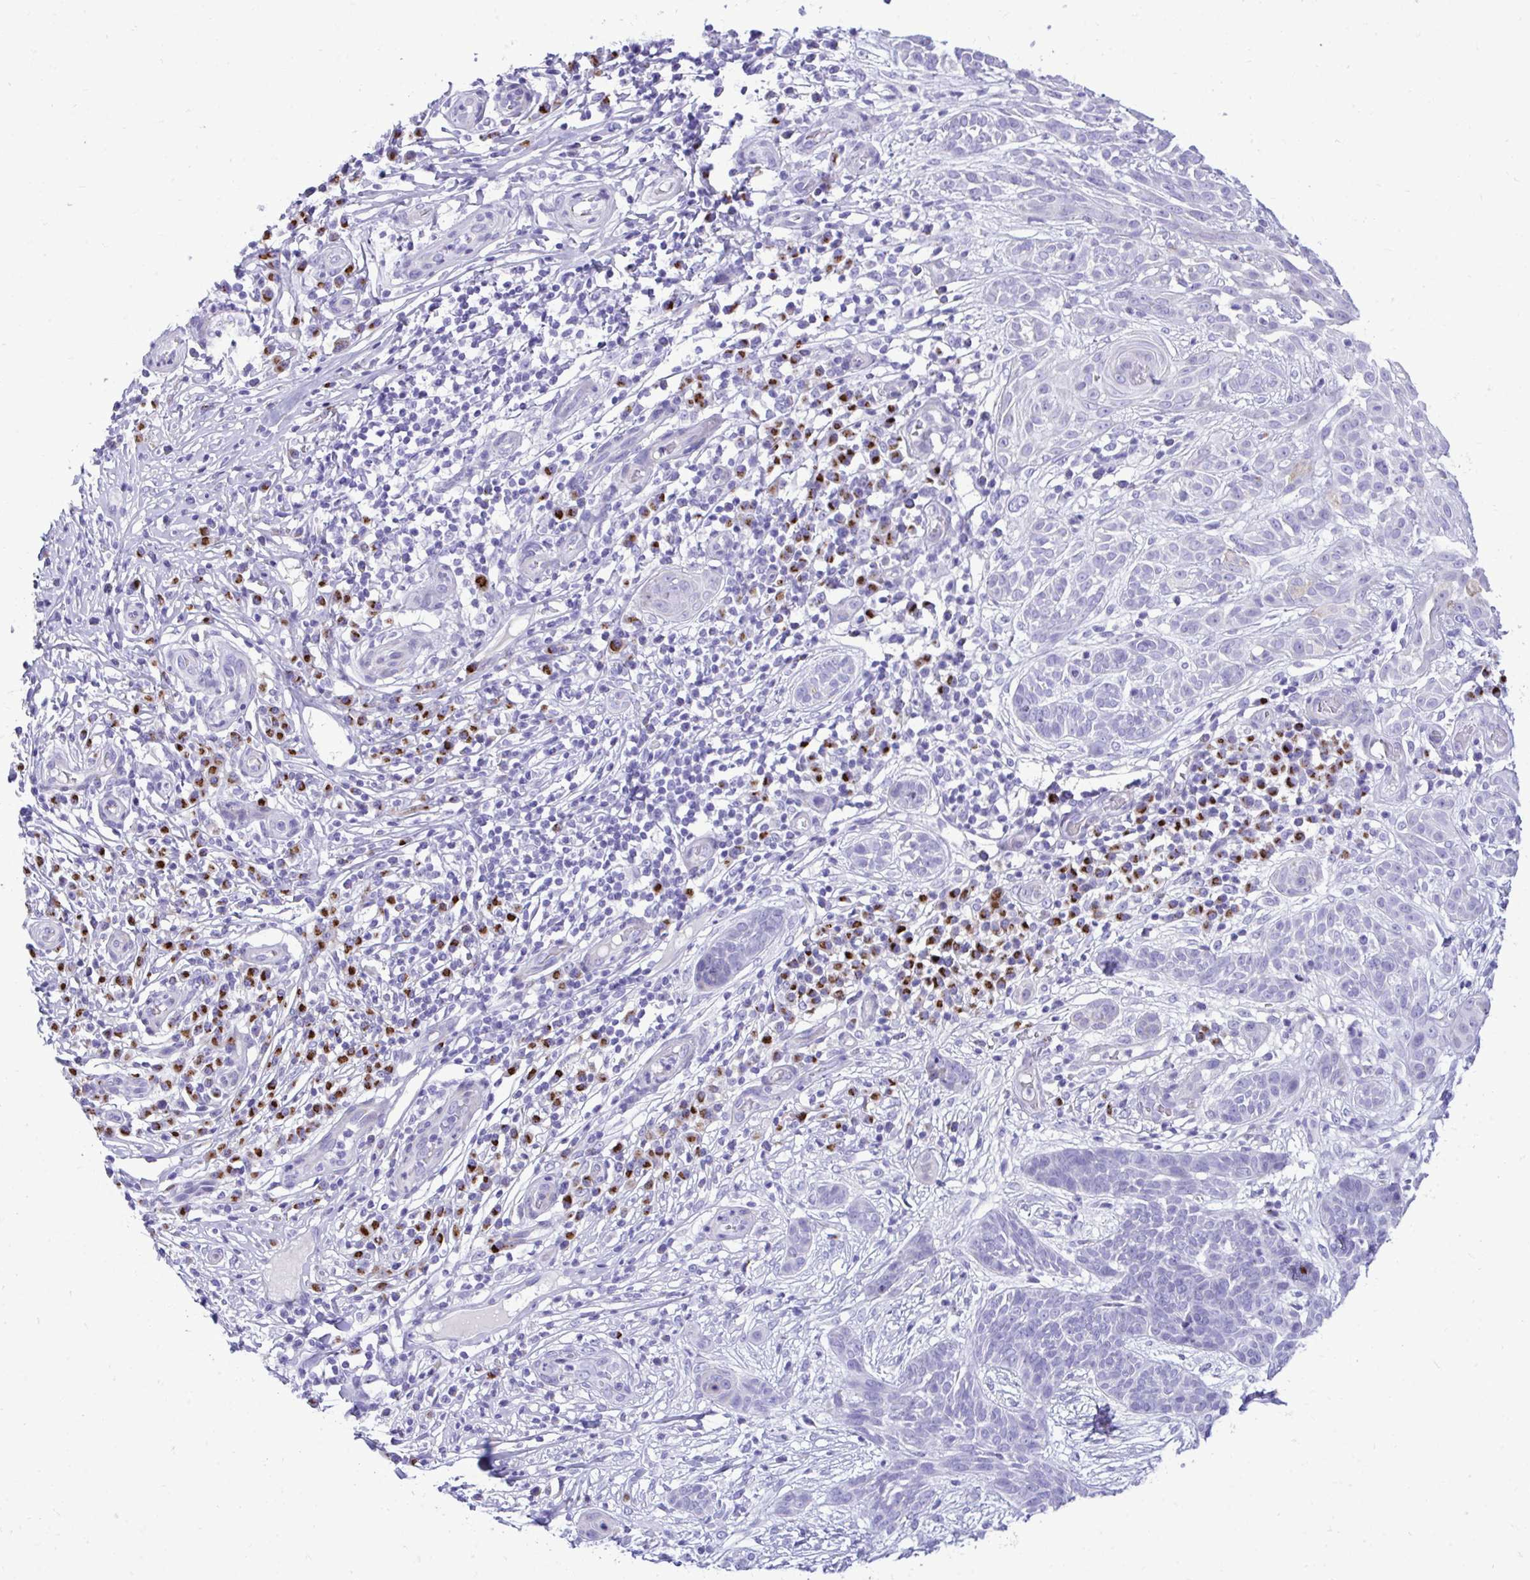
{"staining": {"intensity": "negative", "quantity": "none", "location": "none"}, "tissue": "skin cancer", "cell_type": "Tumor cells", "image_type": "cancer", "snomed": [{"axis": "morphology", "description": "Basal cell carcinoma"}, {"axis": "topography", "description": "Skin"}, {"axis": "topography", "description": "Skin, foot"}], "caption": "Immunohistochemistry (IHC) histopathology image of human skin cancer stained for a protein (brown), which demonstrates no expression in tumor cells. (DAB (3,3'-diaminobenzidine) immunohistochemistry (IHC) visualized using brightfield microscopy, high magnification).", "gene": "ANKDD1B", "patient": {"sex": "female", "age": 86}}